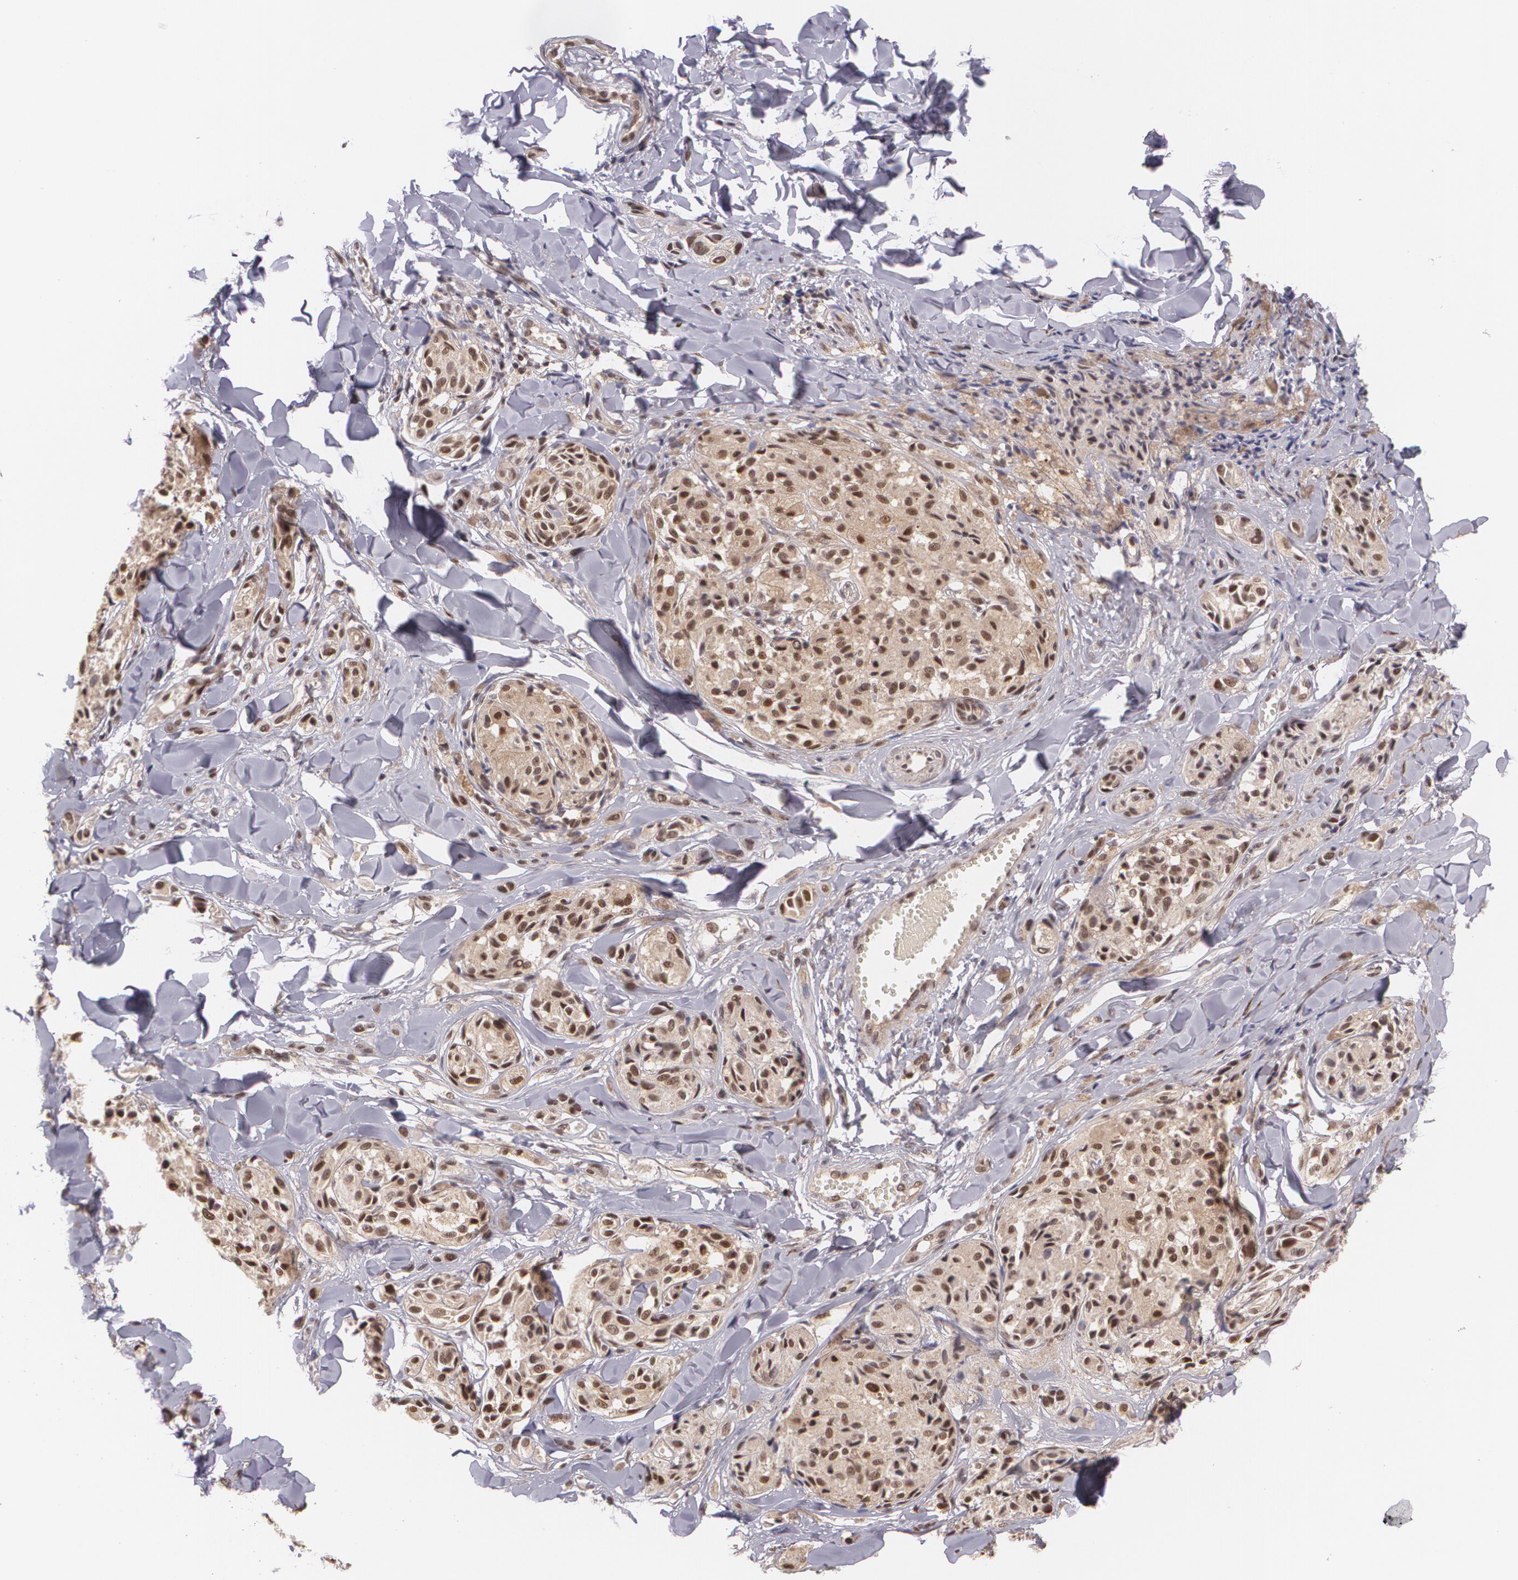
{"staining": {"intensity": "moderate", "quantity": ">75%", "location": "cytoplasmic/membranous,nuclear"}, "tissue": "melanoma", "cell_type": "Tumor cells", "image_type": "cancer", "snomed": [{"axis": "morphology", "description": "Malignant melanoma, Metastatic site"}, {"axis": "topography", "description": "Skin"}], "caption": "Protein positivity by immunohistochemistry demonstrates moderate cytoplasmic/membranous and nuclear positivity in about >75% of tumor cells in melanoma.", "gene": "CUL2", "patient": {"sex": "female", "age": 66}}